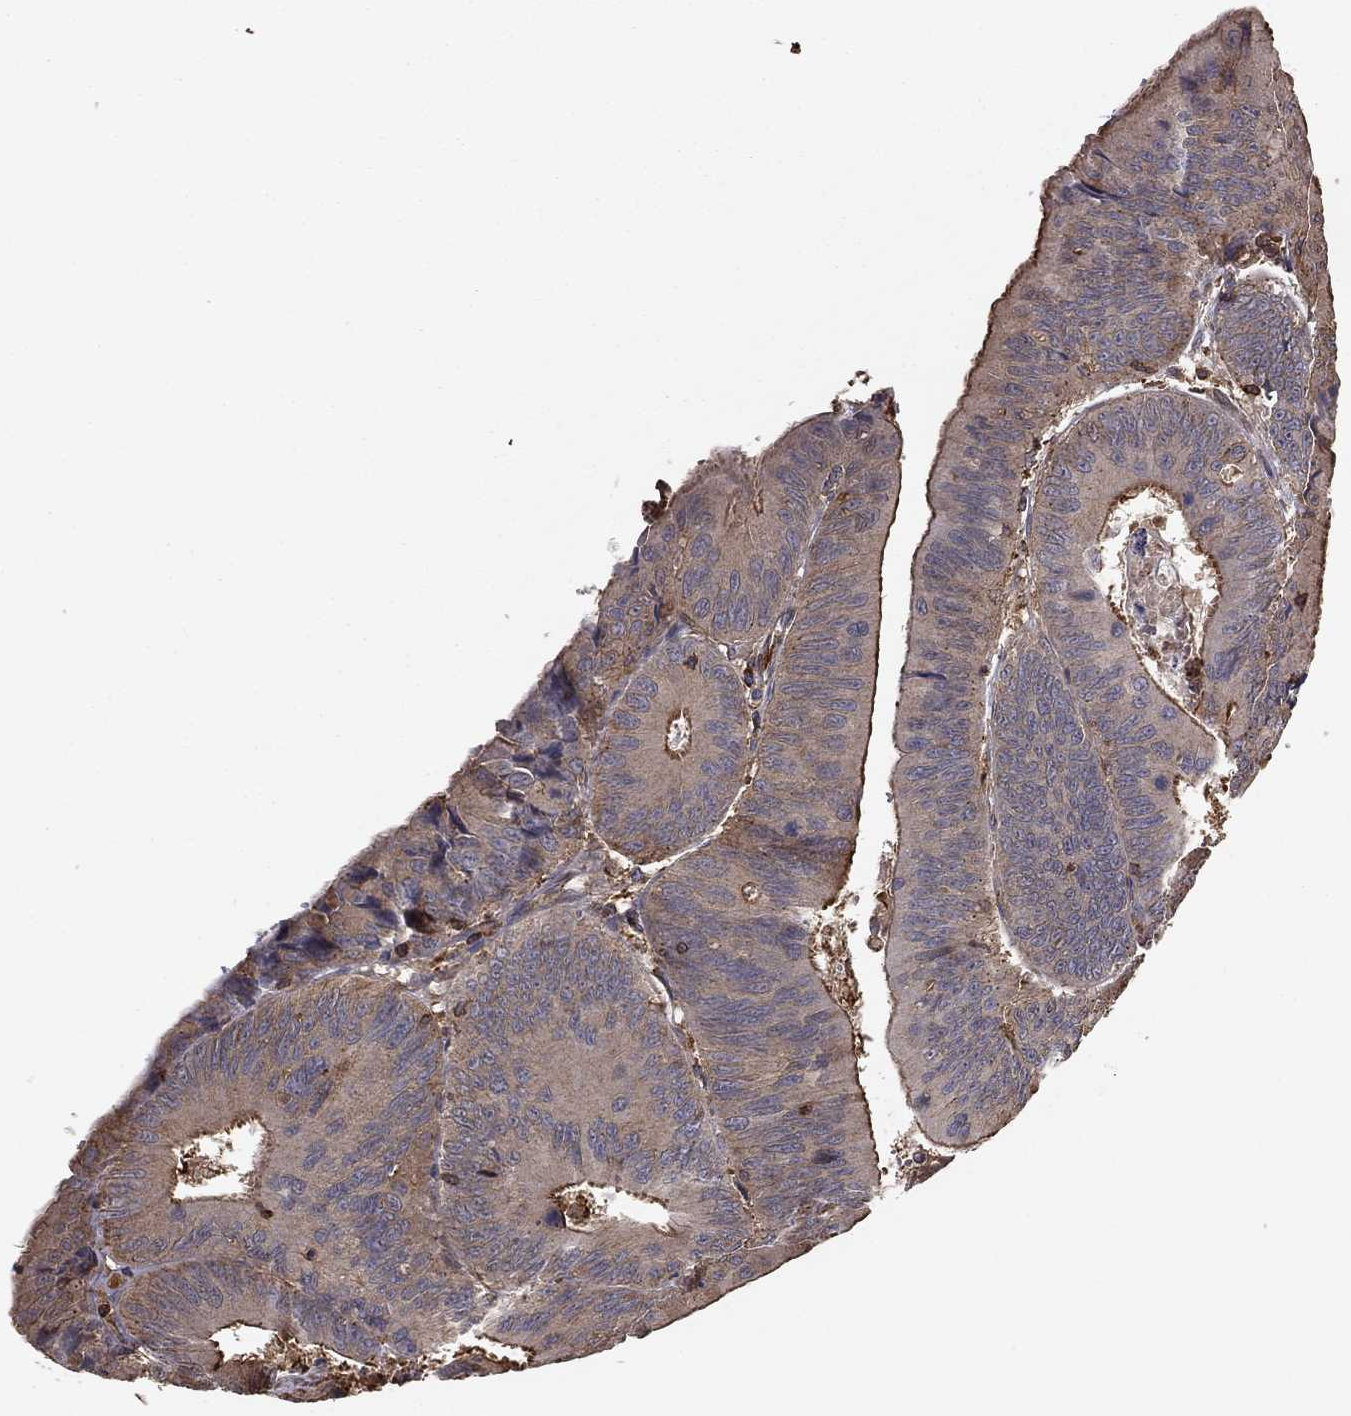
{"staining": {"intensity": "moderate", "quantity": "<25%", "location": "cytoplasmic/membranous"}, "tissue": "colorectal cancer", "cell_type": "Tumor cells", "image_type": "cancer", "snomed": [{"axis": "morphology", "description": "Adenocarcinoma, NOS"}, {"axis": "topography", "description": "Rectum"}], "caption": "IHC of adenocarcinoma (colorectal) displays low levels of moderate cytoplasmic/membranous expression in about <25% of tumor cells.", "gene": "HABP4", "patient": {"sex": "male", "age": 67}}